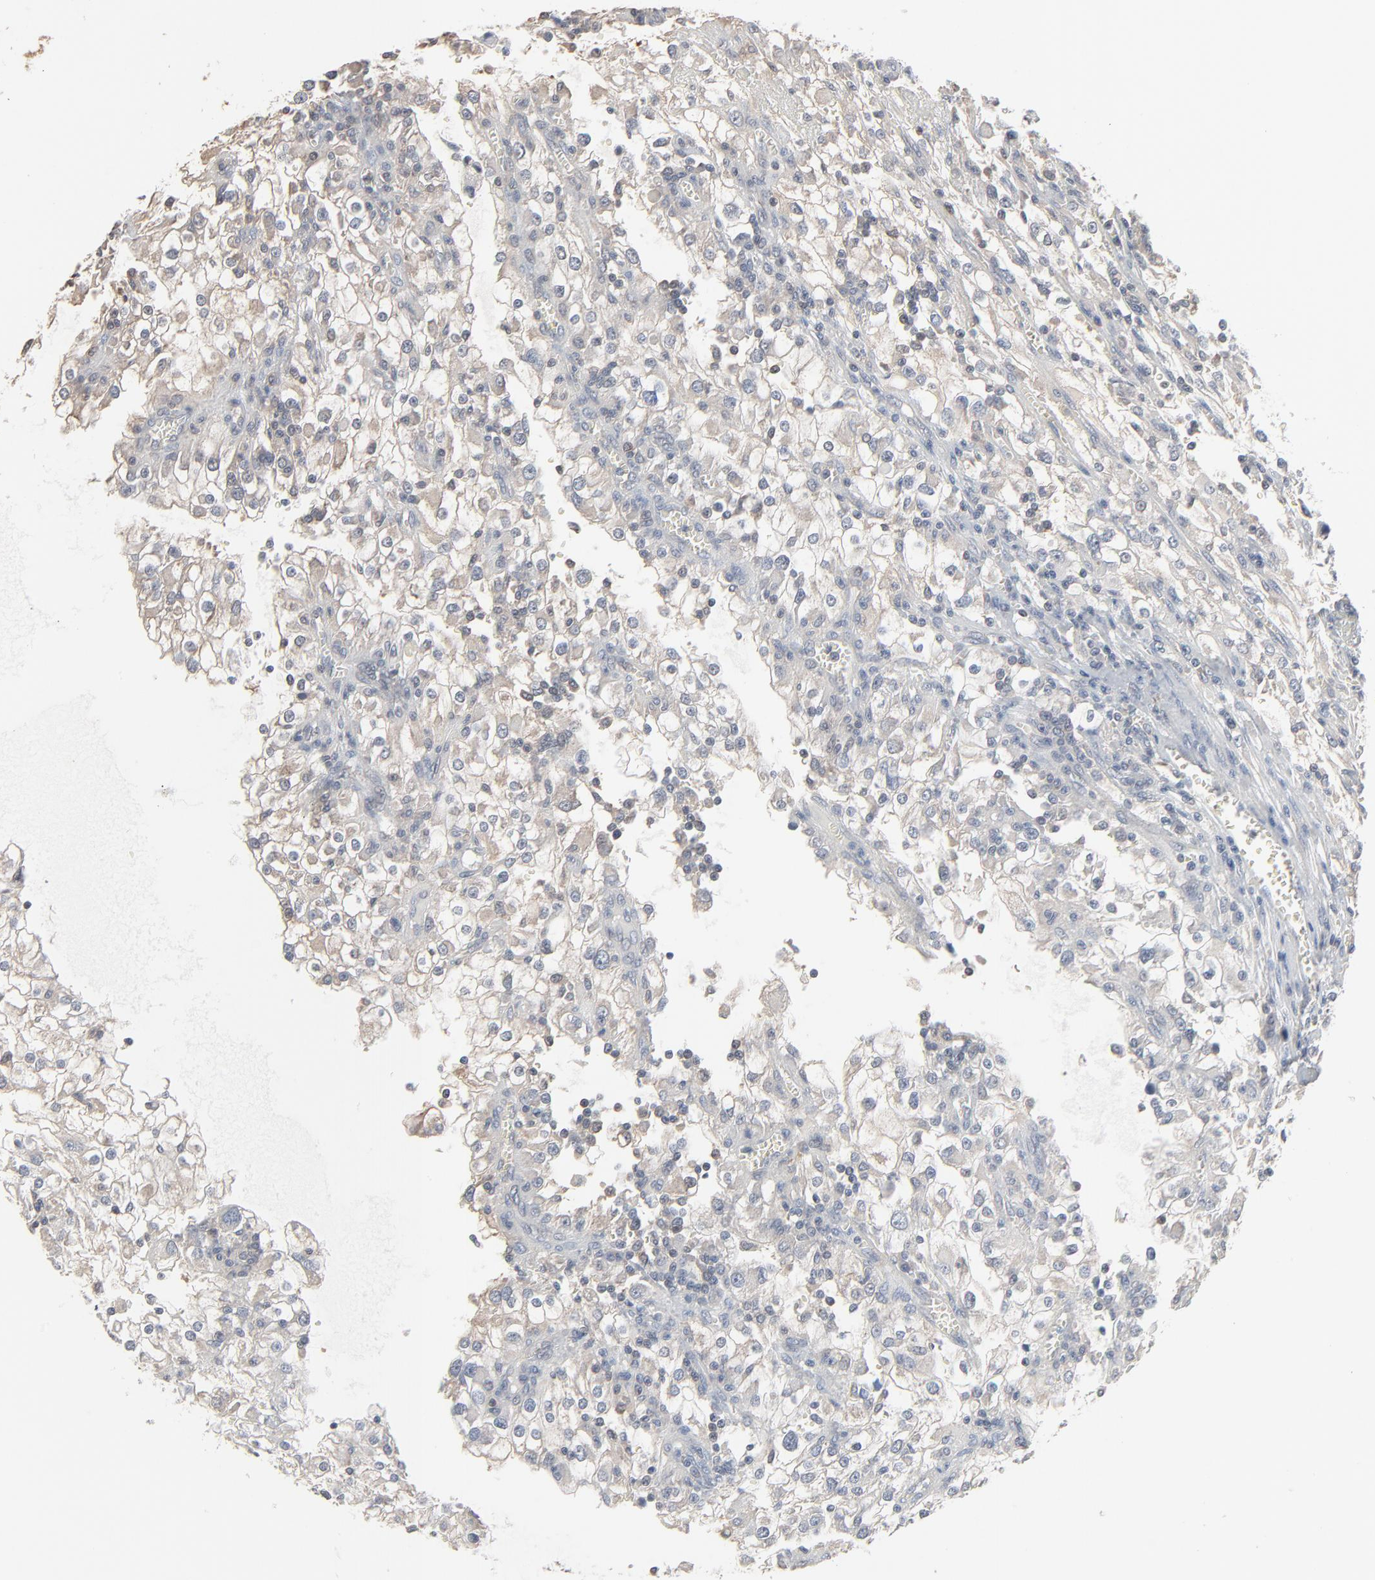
{"staining": {"intensity": "negative", "quantity": "none", "location": "none"}, "tissue": "renal cancer", "cell_type": "Tumor cells", "image_type": "cancer", "snomed": [{"axis": "morphology", "description": "Adenocarcinoma, NOS"}, {"axis": "topography", "description": "Kidney"}], "caption": "A histopathology image of human renal cancer is negative for staining in tumor cells.", "gene": "CCT5", "patient": {"sex": "female", "age": 52}}